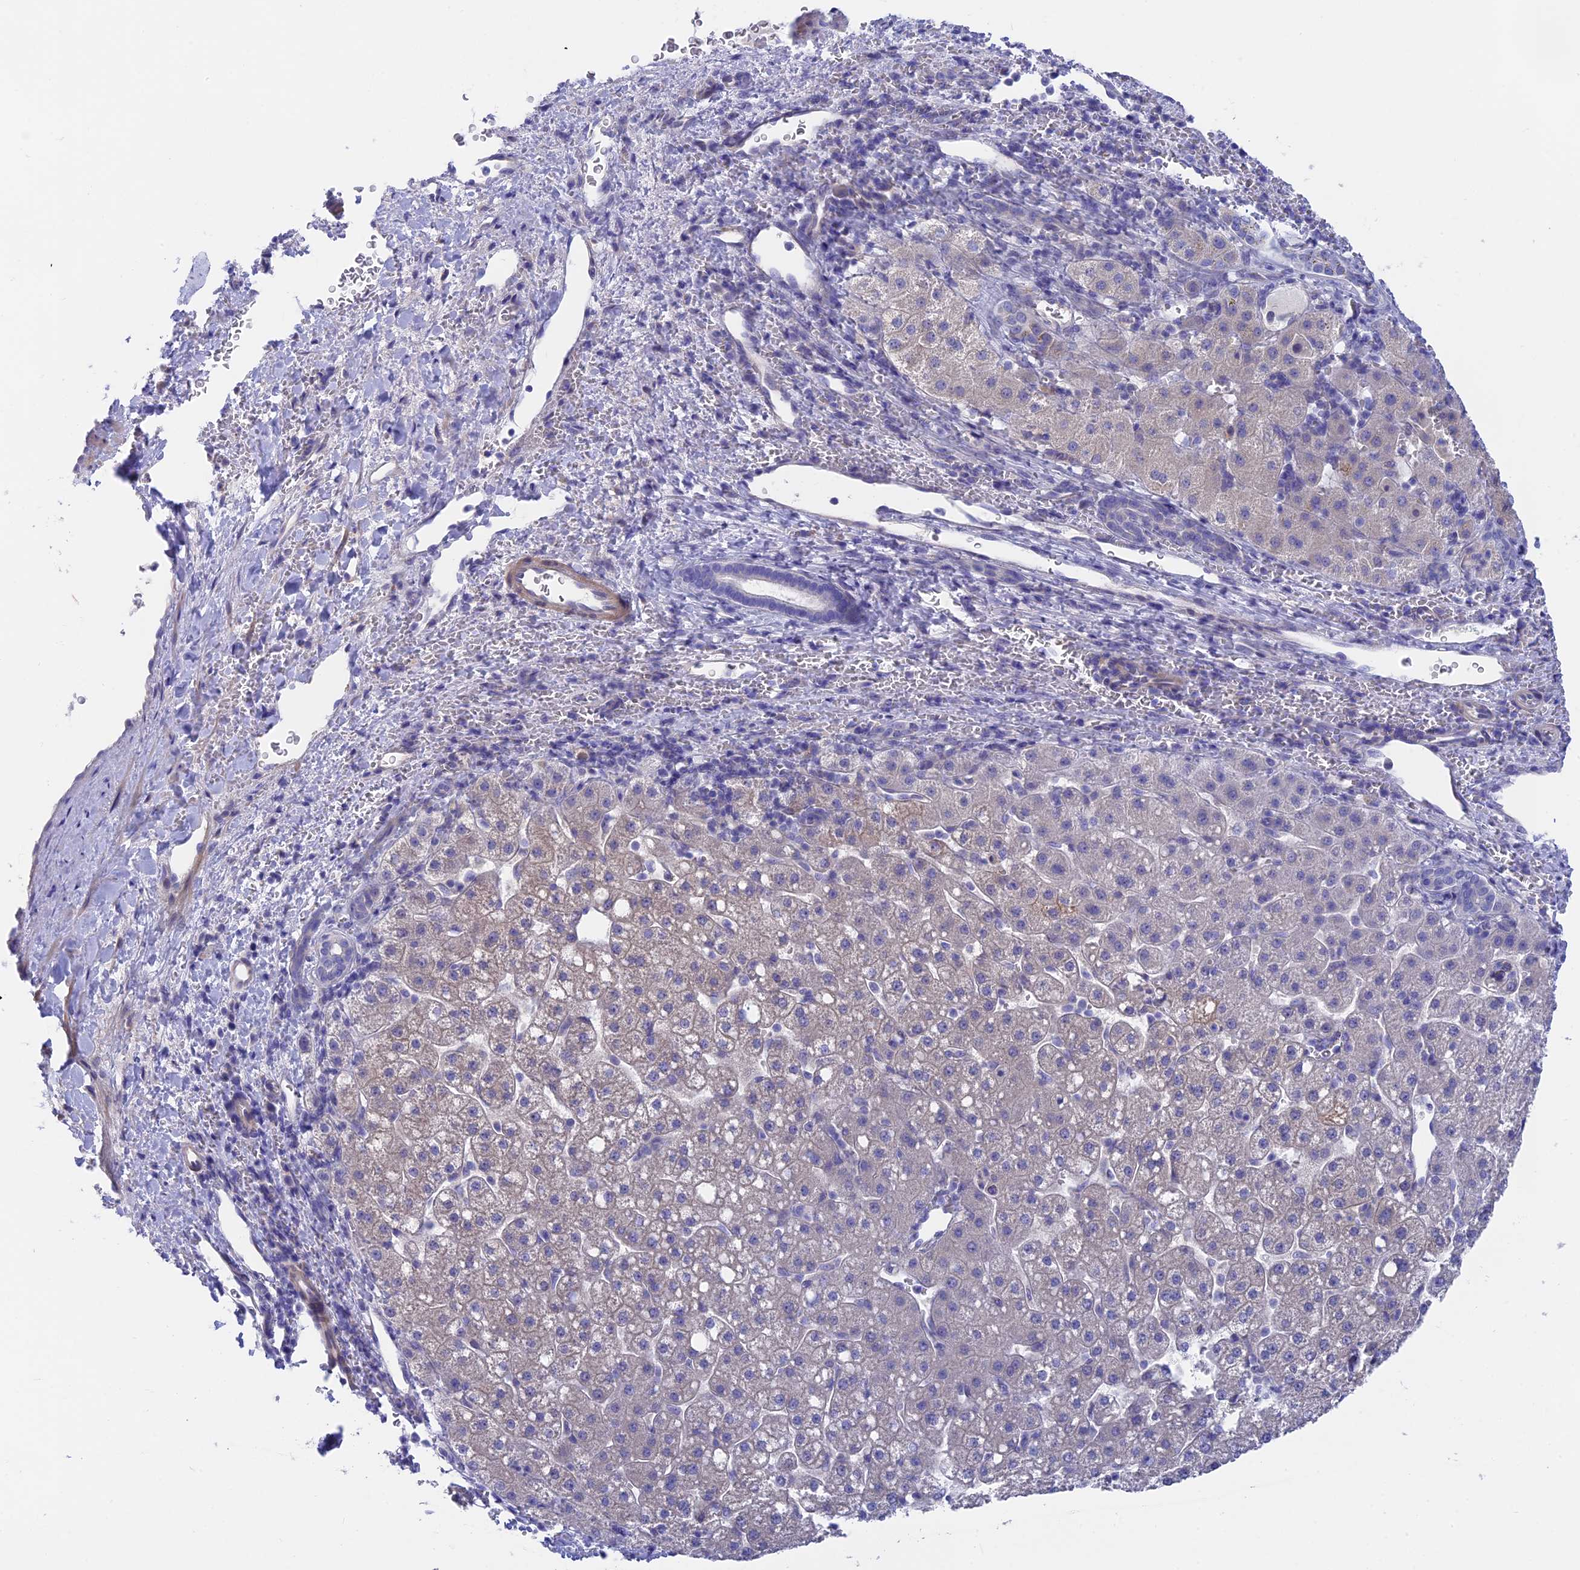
{"staining": {"intensity": "weak", "quantity": "<25%", "location": "cytoplasmic/membranous"}, "tissue": "liver cancer", "cell_type": "Tumor cells", "image_type": "cancer", "snomed": [{"axis": "morphology", "description": "Carcinoma, Hepatocellular, NOS"}, {"axis": "topography", "description": "Liver"}], "caption": "IHC of human liver cancer (hepatocellular carcinoma) exhibits no staining in tumor cells. The staining was performed using DAB (3,3'-diaminobenzidine) to visualize the protein expression in brown, while the nuclei were stained in blue with hematoxylin (Magnification: 20x).", "gene": "GLB1L", "patient": {"sex": "male", "age": 57}}